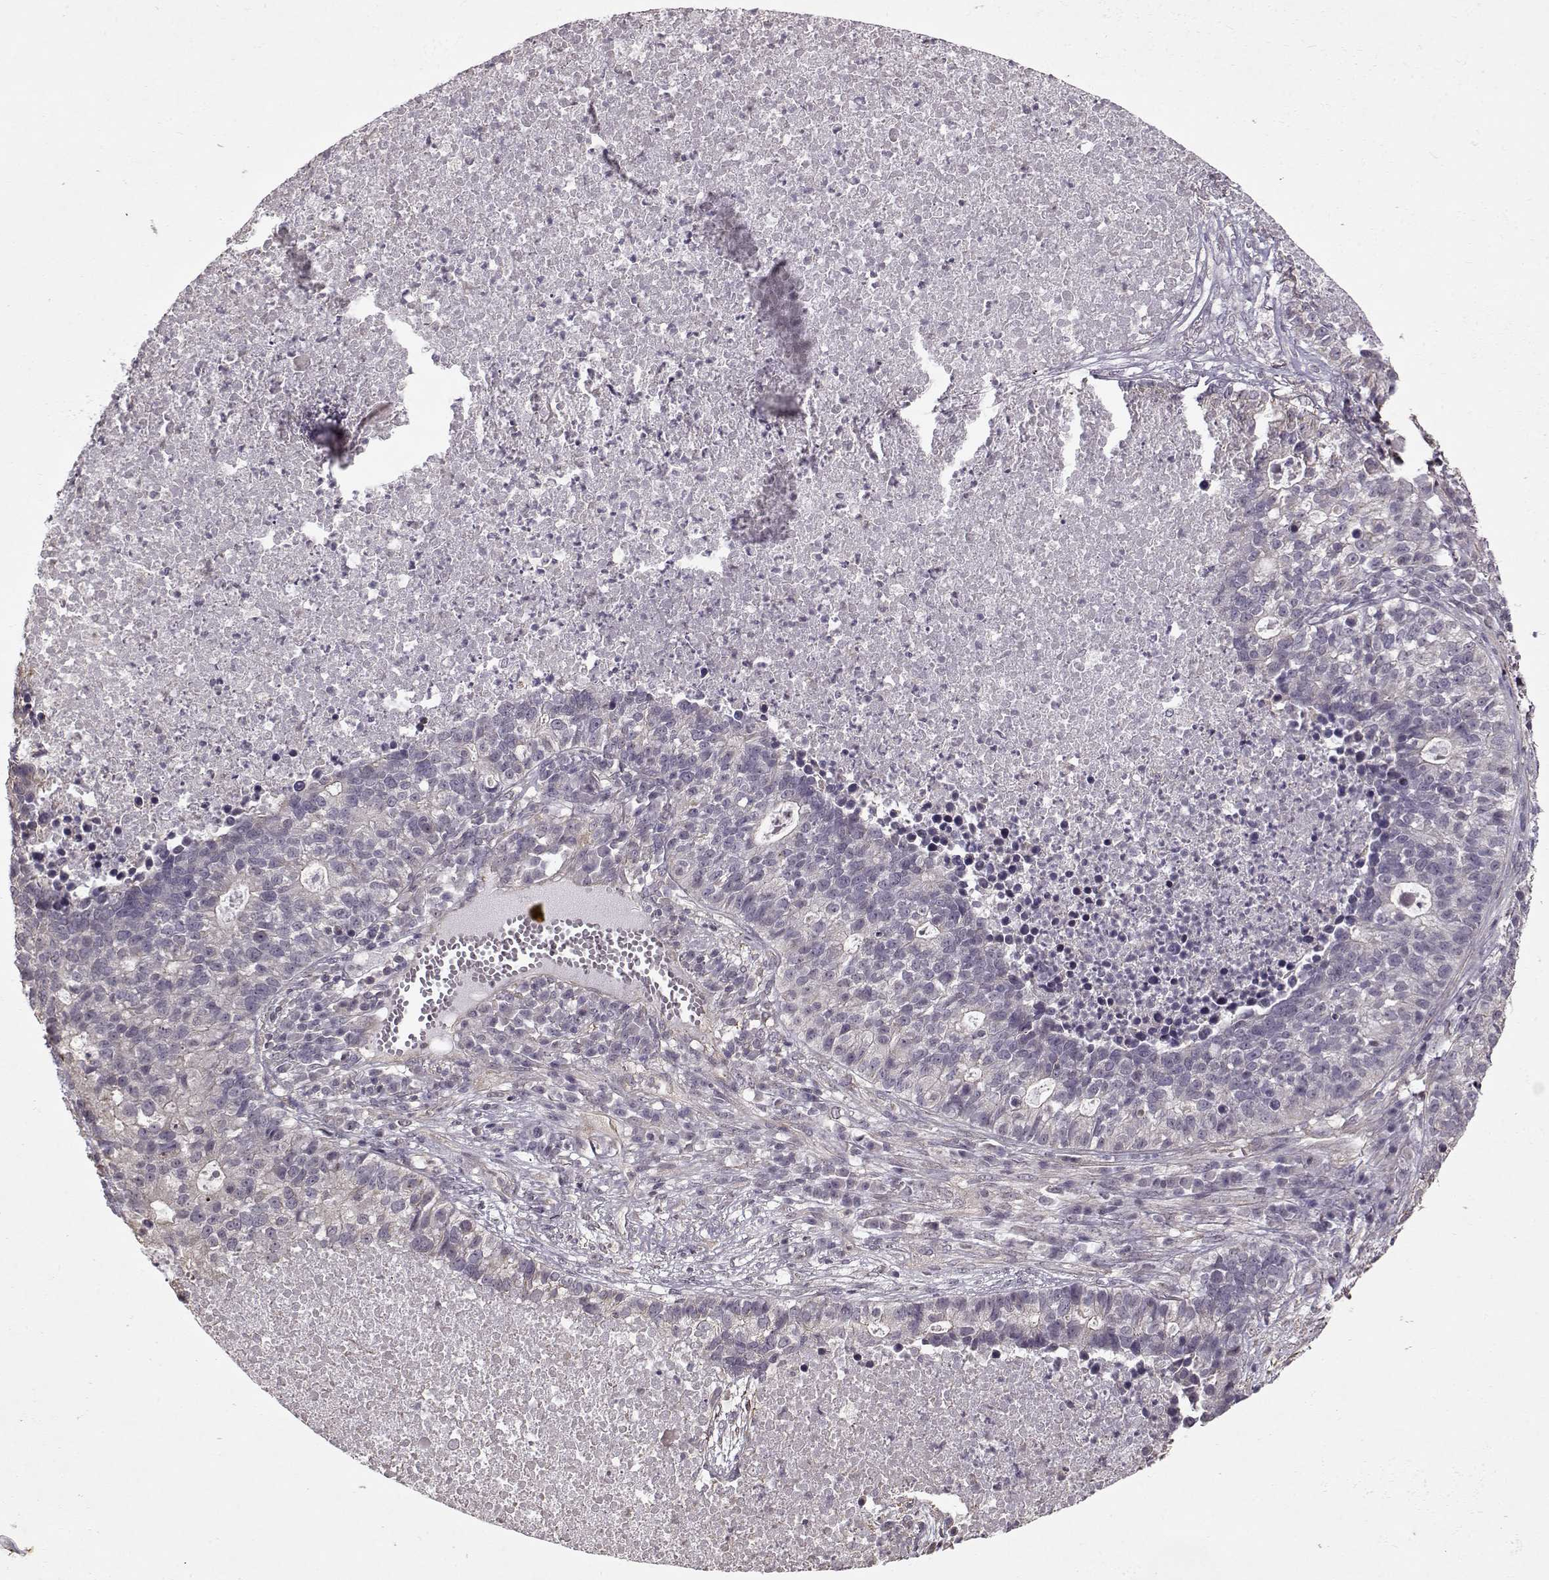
{"staining": {"intensity": "negative", "quantity": "none", "location": "none"}, "tissue": "lung cancer", "cell_type": "Tumor cells", "image_type": "cancer", "snomed": [{"axis": "morphology", "description": "Adenocarcinoma, NOS"}, {"axis": "topography", "description": "Lung"}], "caption": "IHC histopathology image of neoplastic tissue: lung cancer stained with DAB (3,3'-diaminobenzidine) reveals no significant protein staining in tumor cells. (Brightfield microscopy of DAB immunohistochemistry (IHC) at high magnification).", "gene": "KRT9", "patient": {"sex": "male", "age": 57}}